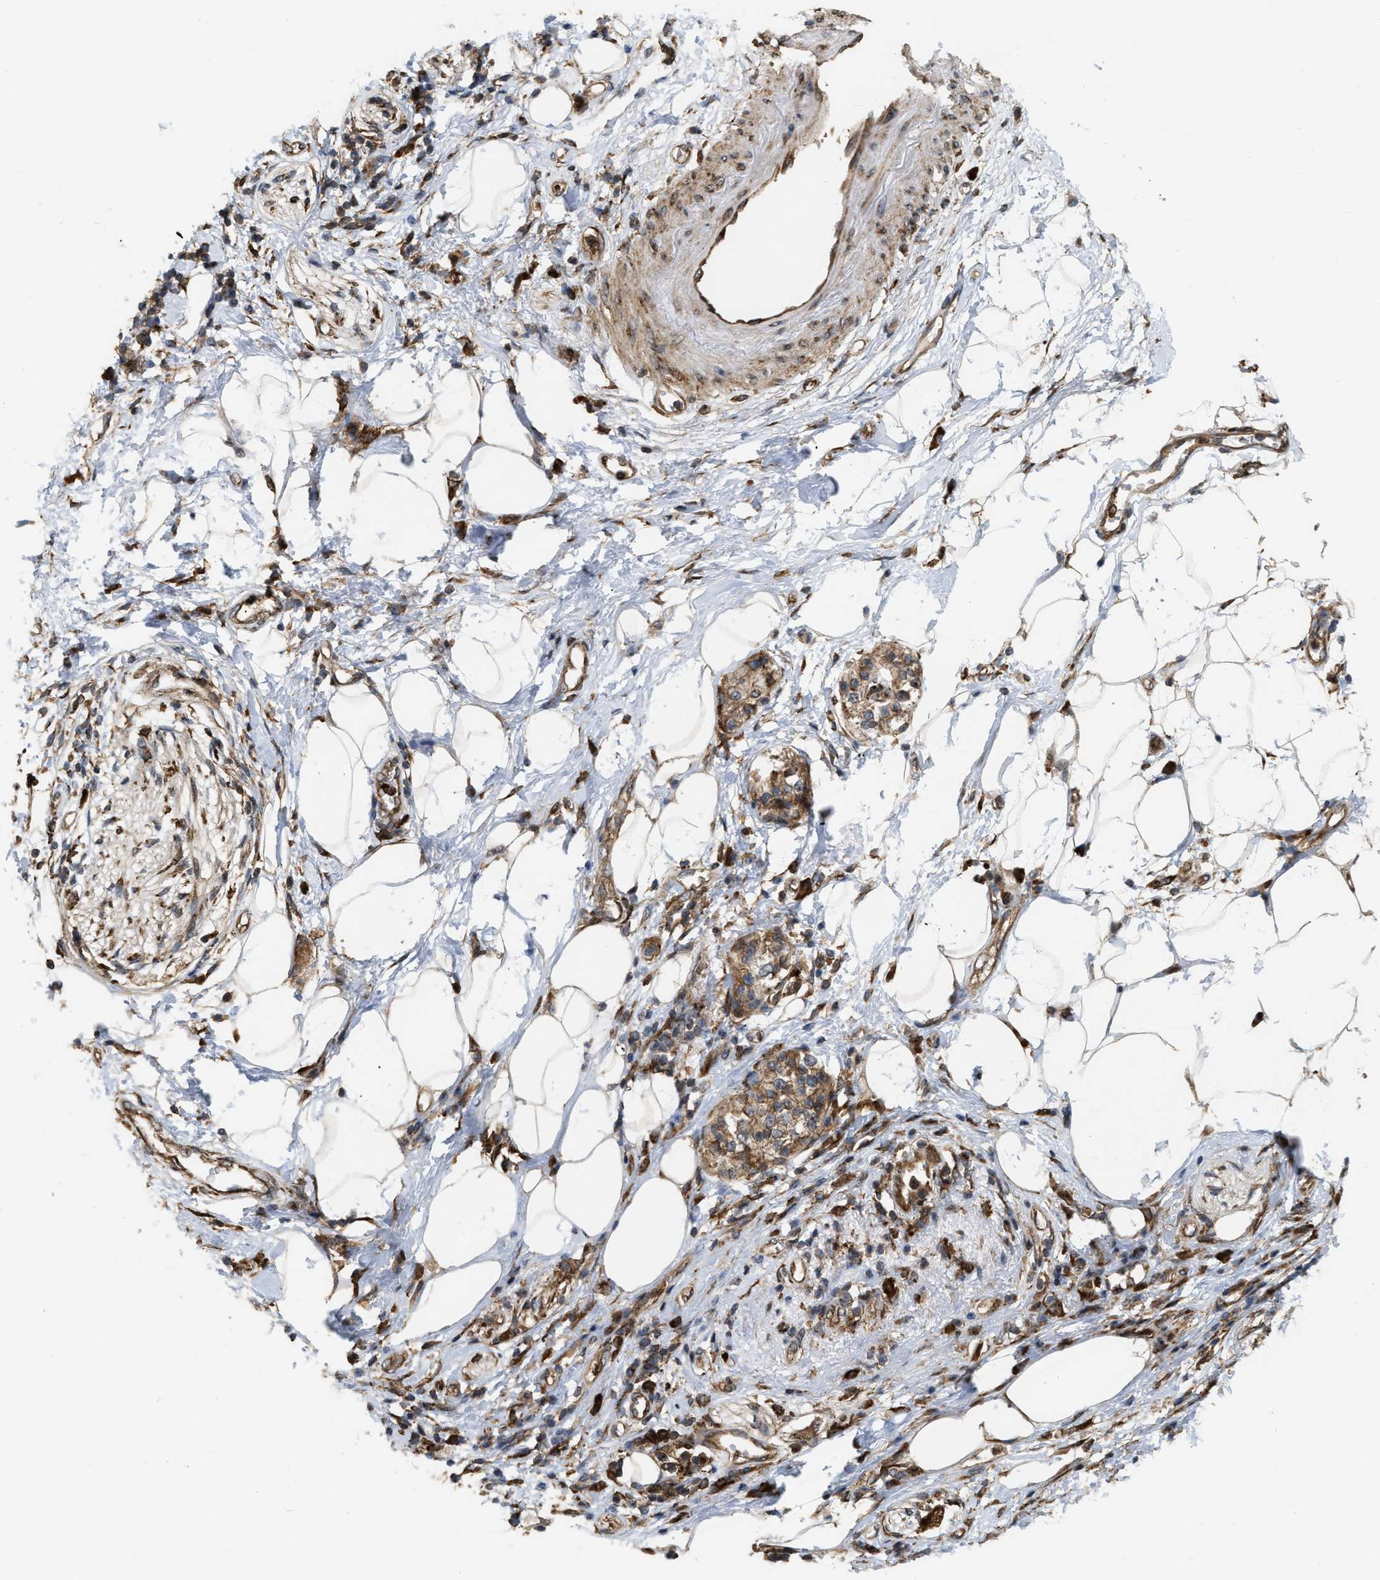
{"staining": {"intensity": "strong", "quantity": ">75%", "location": "cytoplasmic/membranous"}, "tissue": "pancreatic cancer", "cell_type": "Tumor cells", "image_type": "cancer", "snomed": [{"axis": "morphology", "description": "Normal tissue, NOS"}, {"axis": "morphology", "description": "Adenocarcinoma, NOS"}, {"axis": "topography", "description": "Pancreas"}, {"axis": "topography", "description": "Duodenum"}], "caption": "High-magnification brightfield microscopy of pancreatic cancer stained with DAB (3,3'-diaminobenzidine) (brown) and counterstained with hematoxylin (blue). tumor cells exhibit strong cytoplasmic/membranous positivity is present in approximately>75% of cells.", "gene": "IQCE", "patient": {"sex": "female", "age": 60}}